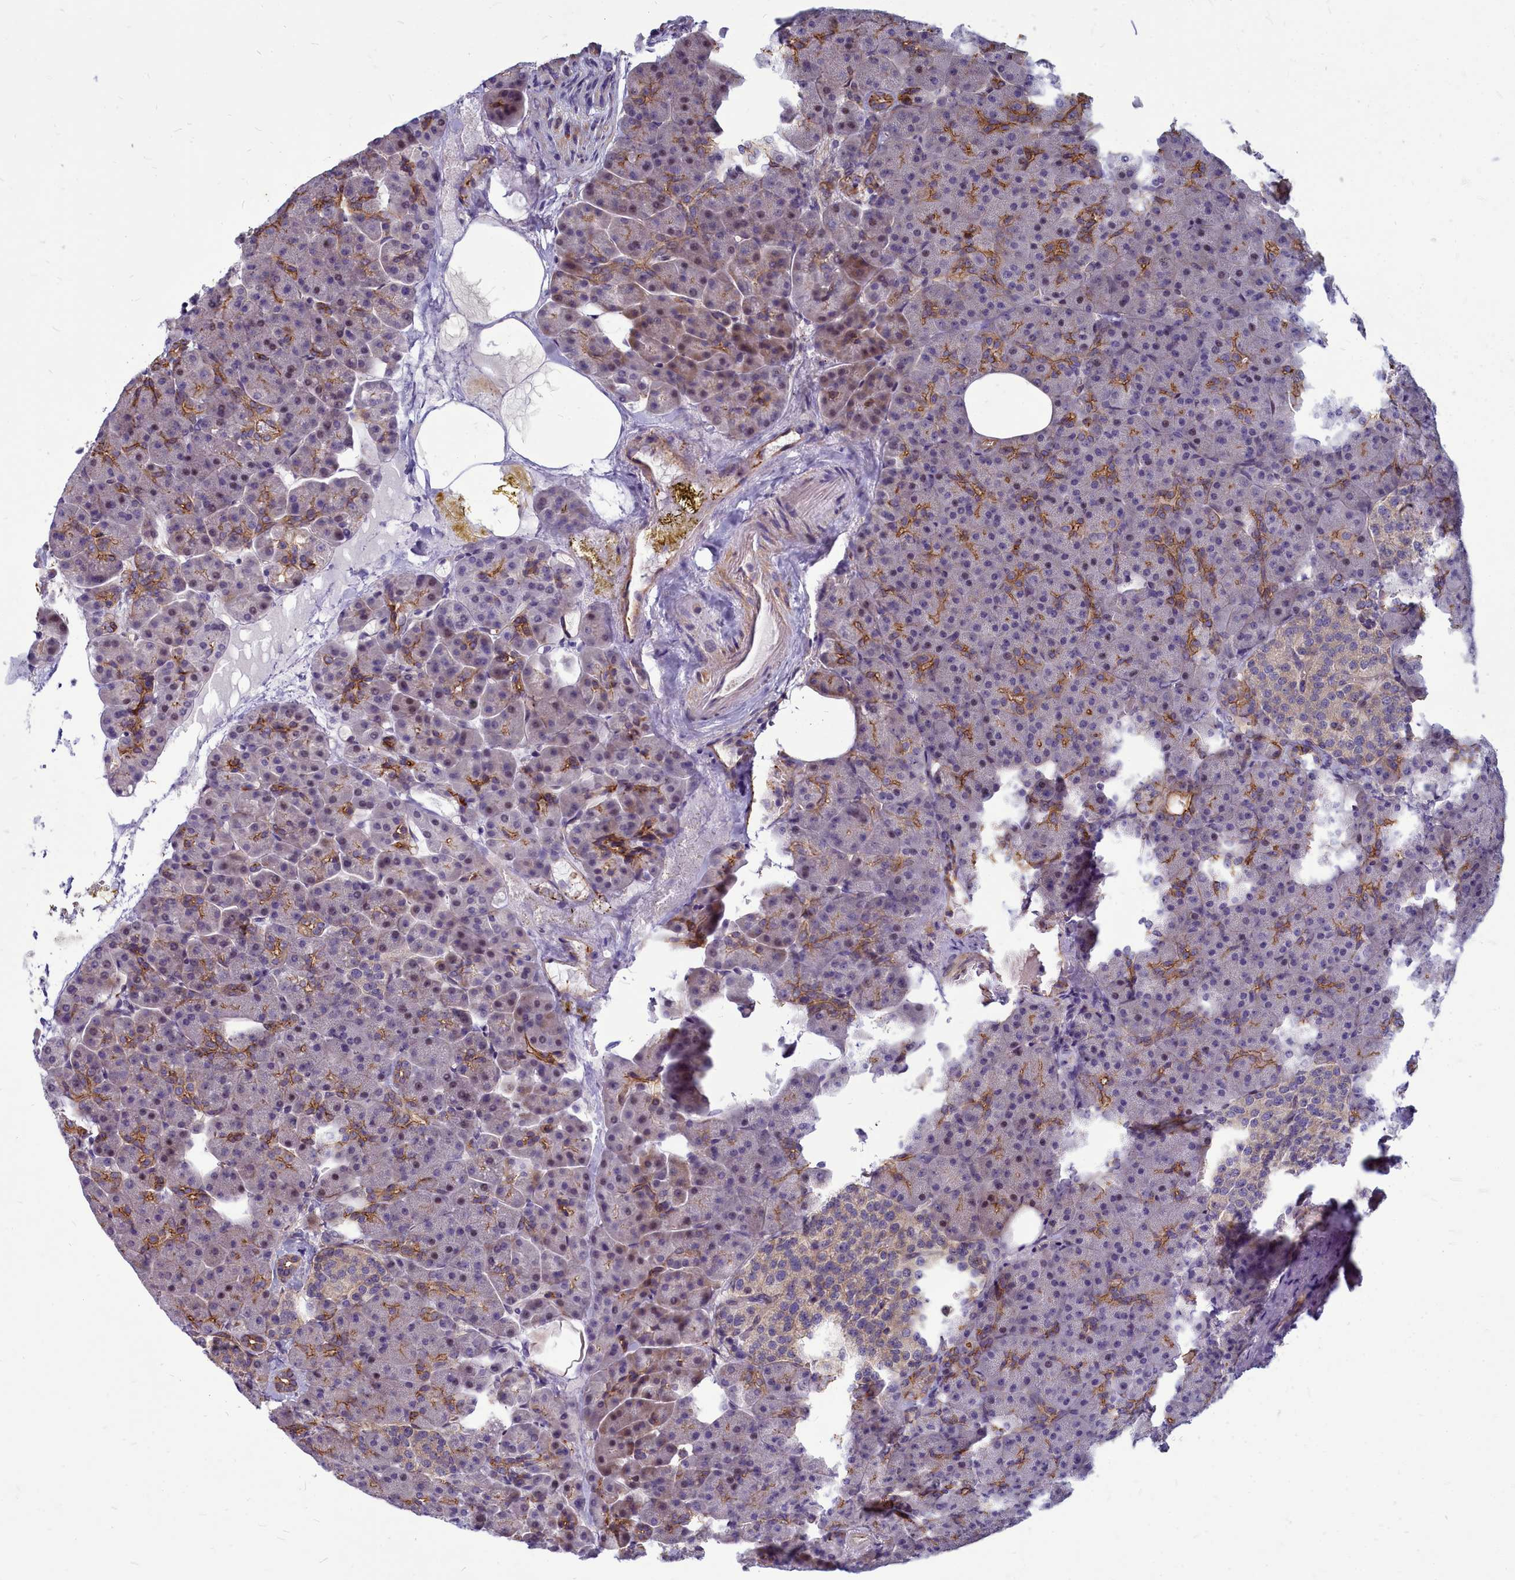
{"staining": {"intensity": "moderate", "quantity": "25%-75%", "location": "cytoplasmic/membranous"}, "tissue": "pancreas", "cell_type": "Exocrine glandular cells", "image_type": "normal", "snomed": [{"axis": "morphology", "description": "Normal tissue, NOS"}, {"axis": "topography", "description": "Pancreas"}], "caption": "Immunohistochemistry (IHC) (DAB (3,3'-diaminobenzidine)) staining of unremarkable human pancreas displays moderate cytoplasmic/membranous protein staining in about 25%-75% of exocrine glandular cells. The staining is performed using DAB brown chromogen to label protein expression. The nuclei are counter-stained blue using hematoxylin.", "gene": "TTC5", "patient": {"sex": "female", "age": 74}}